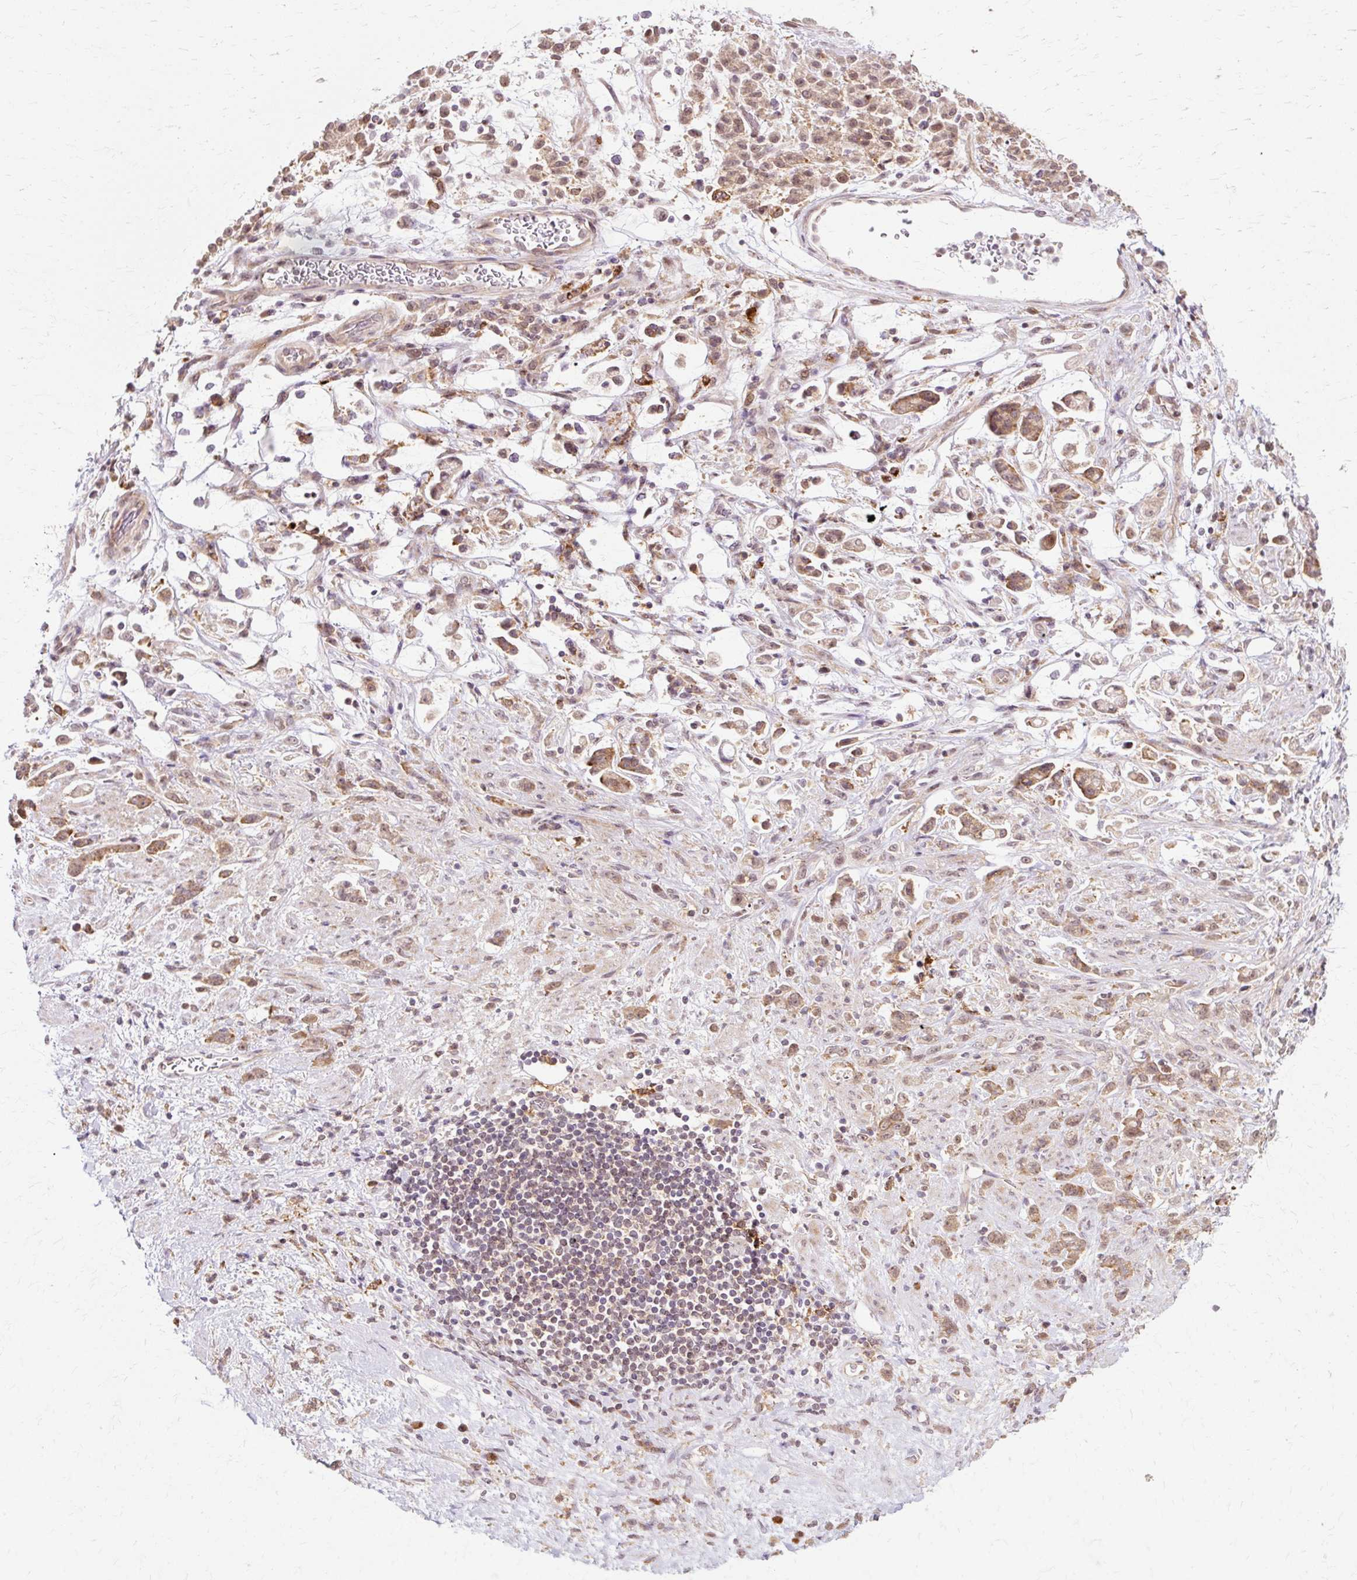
{"staining": {"intensity": "moderate", "quantity": ">75%", "location": "cytoplasmic/membranous"}, "tissue": "stomach cancer", "cell_type": "Tumor cells", "image_type": "cancer", "snomed": [{"axis": "morphology", "description": "Adenocarcinoma, NOS"}, {"axis": "topography", "description": "Stomach"}], "caption": "Protein expression analysis of human stomach adenocarcinoma reveals moderate cytoplasmic/membranous expression in about >75% of tumor cells.", "gene": "GEMIN2", "patient": {"sex": "female", "age": 60}}